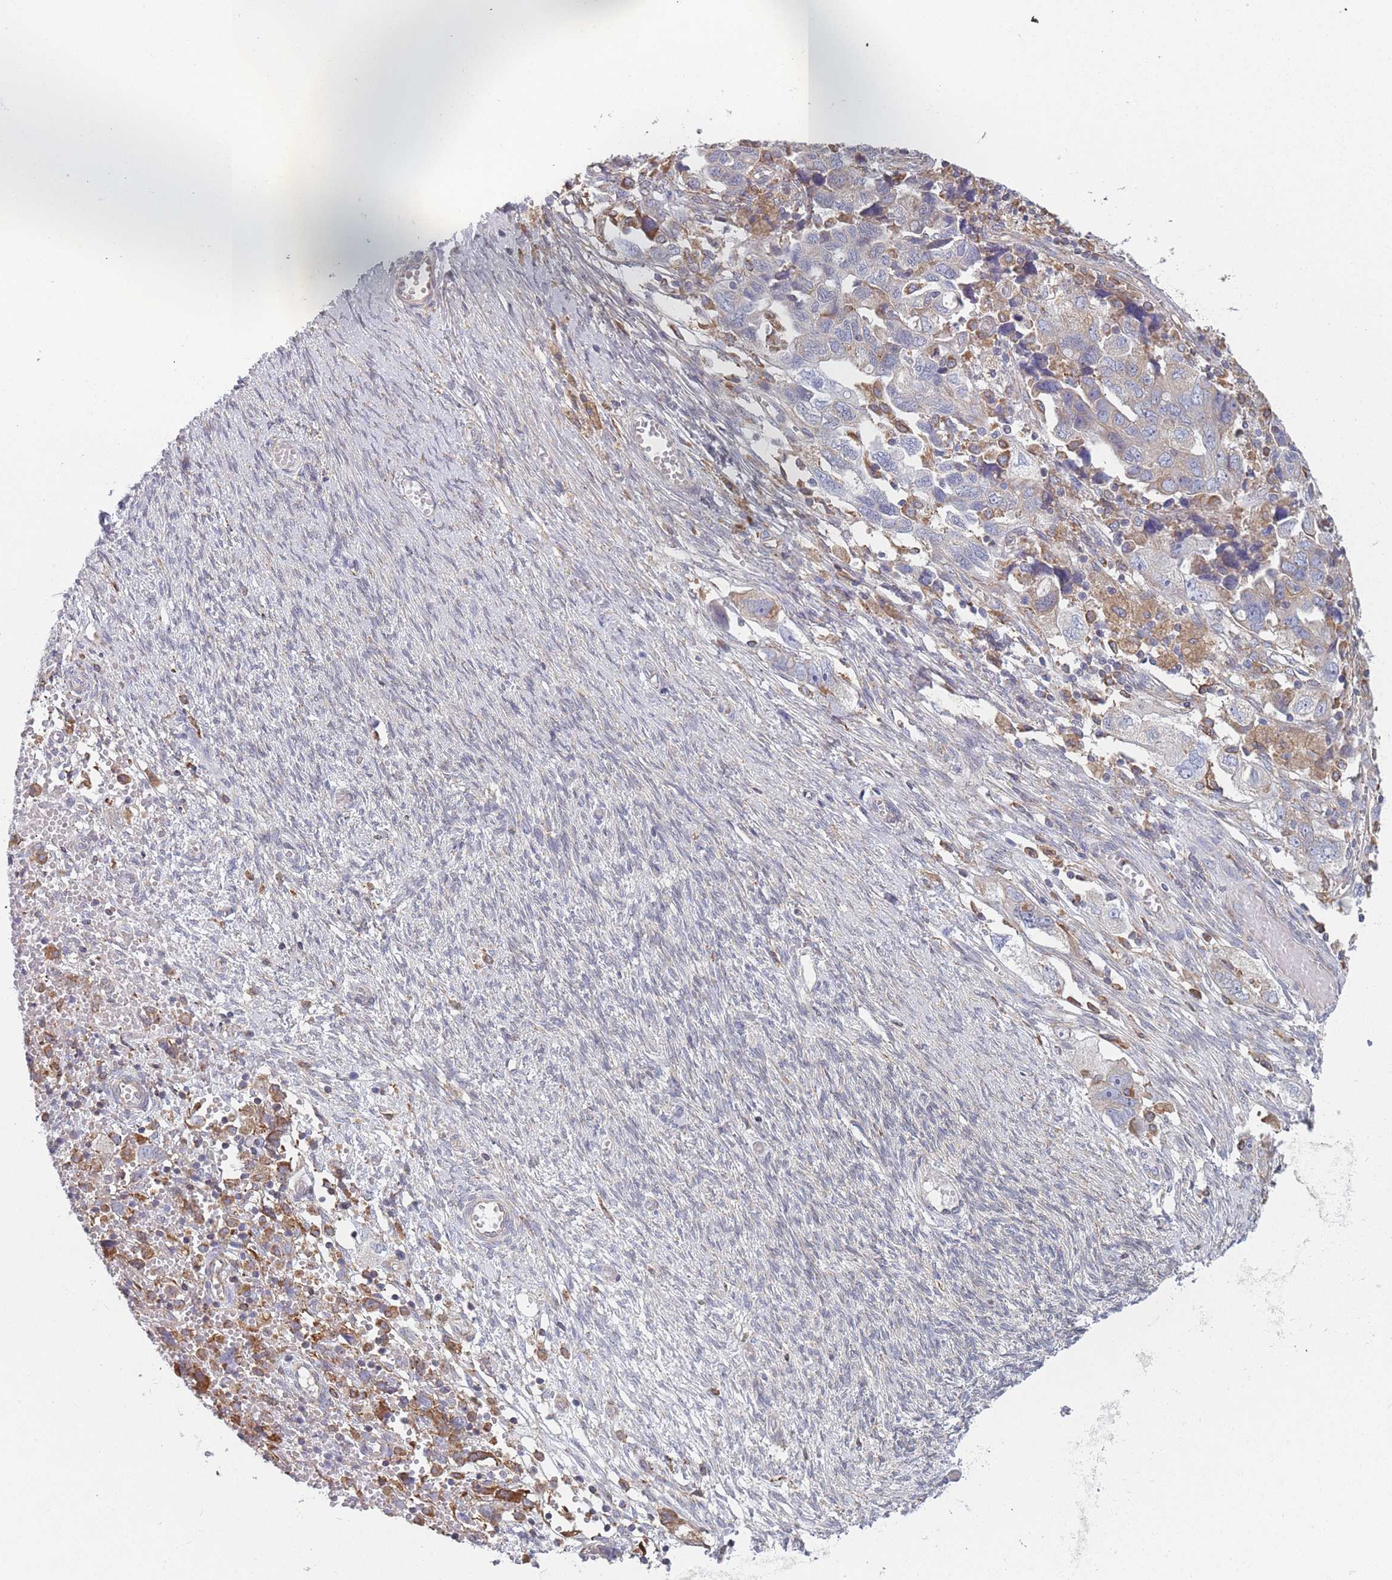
{"staining": {"intensity": "weak", "quantity": "<25%", "location": "cytoplasmic/membranous"}, "tissue": "ovarian cancer", "cell_type": "Tumor cells", "image_type": "cancer", "snomed": [{"axis": "morphology", "description": "Carcinoma, NOS"}, {"axis": "morphology", "description": "Cystadenocarcinoma, serous, NOS"}, {"axis": "topography", "description": "Ovary"}], "caption": "Protein analysis of ovarian cancer exhibits no significant positivity in tumor cells.", "gene": "OR7C2", "patient": {"sex": "female", "age": 69}}